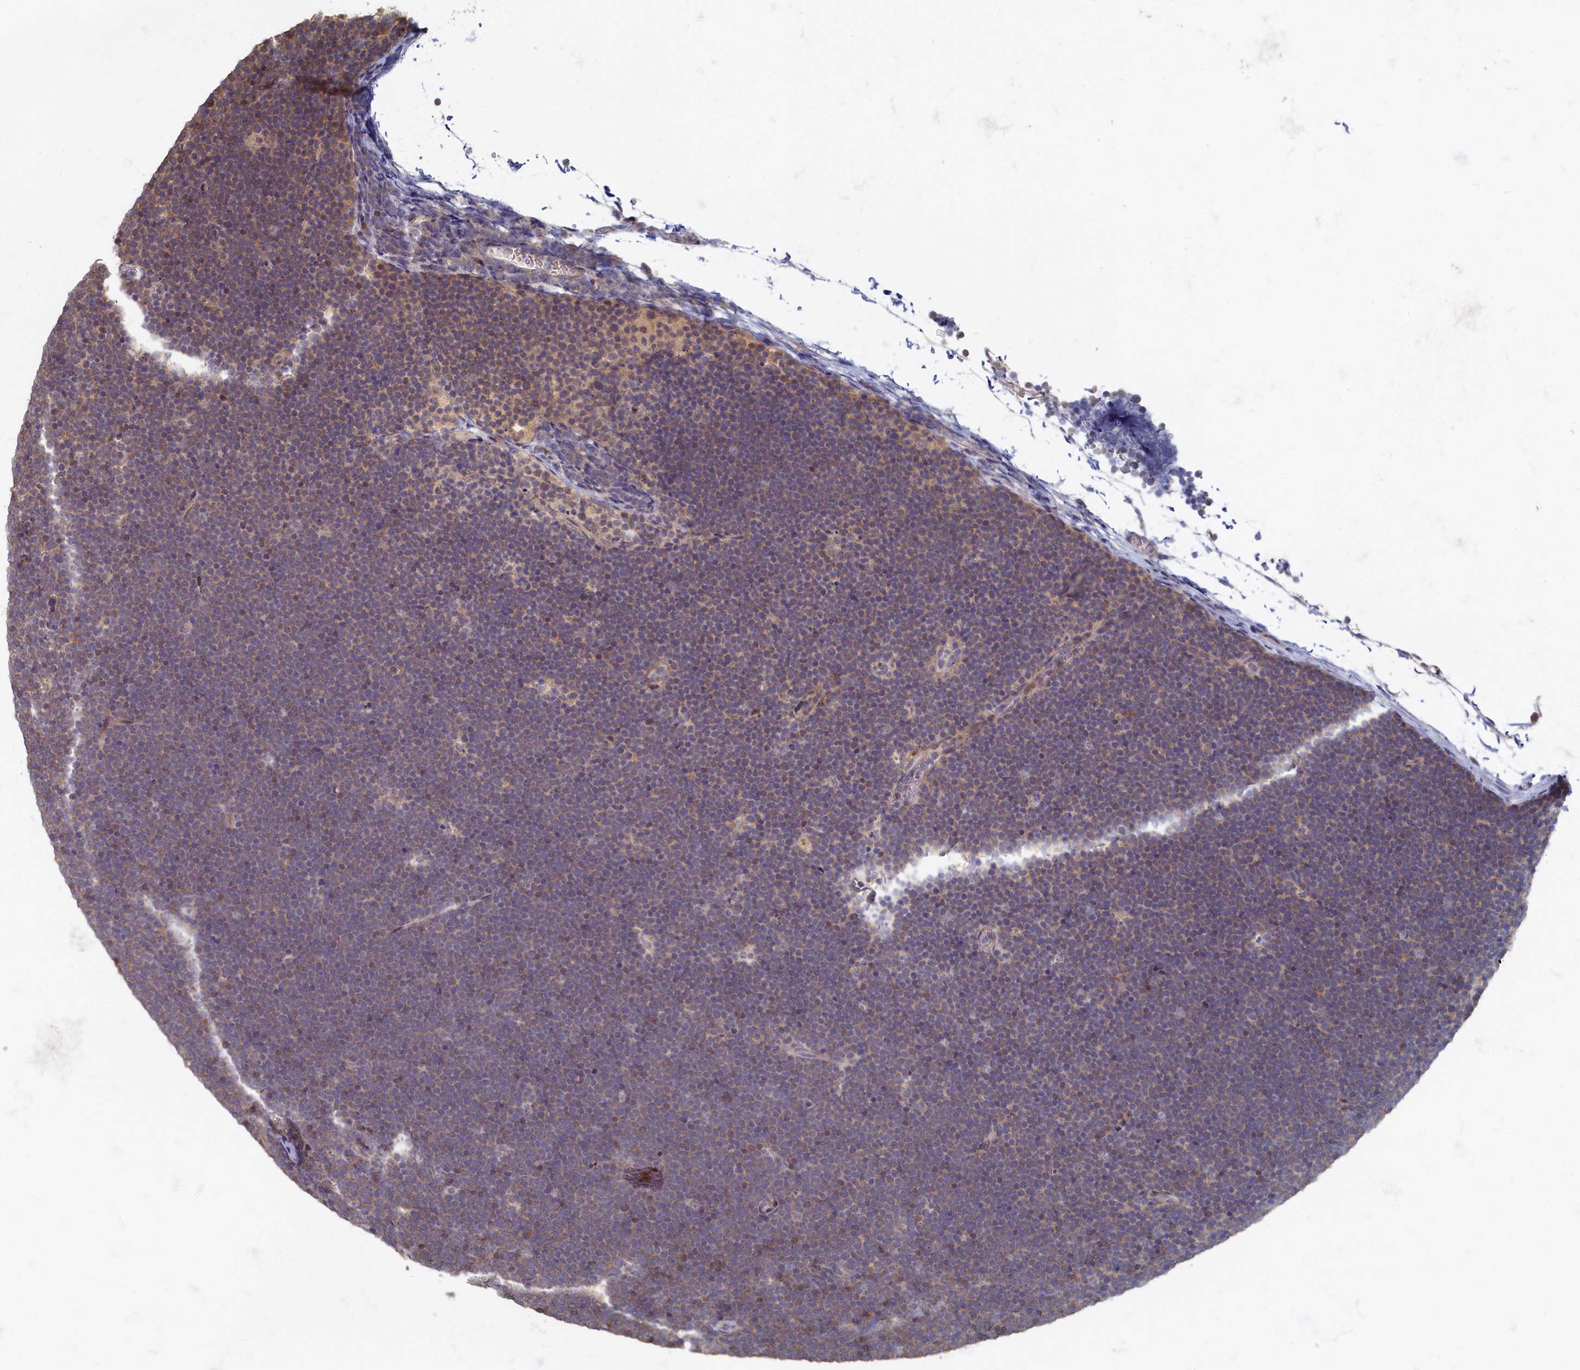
{"staining": {"intensity": "weak", "quantity": ">75%", "location": "cytoplasmic/membranous"}, "tissue": "lymphoma", "cell_type": "Tumor cells", "image_type": "cancer", "snomed": [{"axis": "morphology", "description": "Malignant lymphoma, non-Hodgkin's type, High grade"}, {"axis": "topography", "description": "Lymph node"}], "caption": "Immunohistochemistry (IHC) staining of lymphoma, which shows low levels of weak cytoplasmic/membranous staining in about >75% of tumor cells indicating weak cytoplasmic/membranous protein staining. The staining was performed using DAB (brown) for protein detection and nuclei were counterstained in hematoxylin (blue).", "gene": "HUNK", "patient": {"sex": "male", "age": 13}}